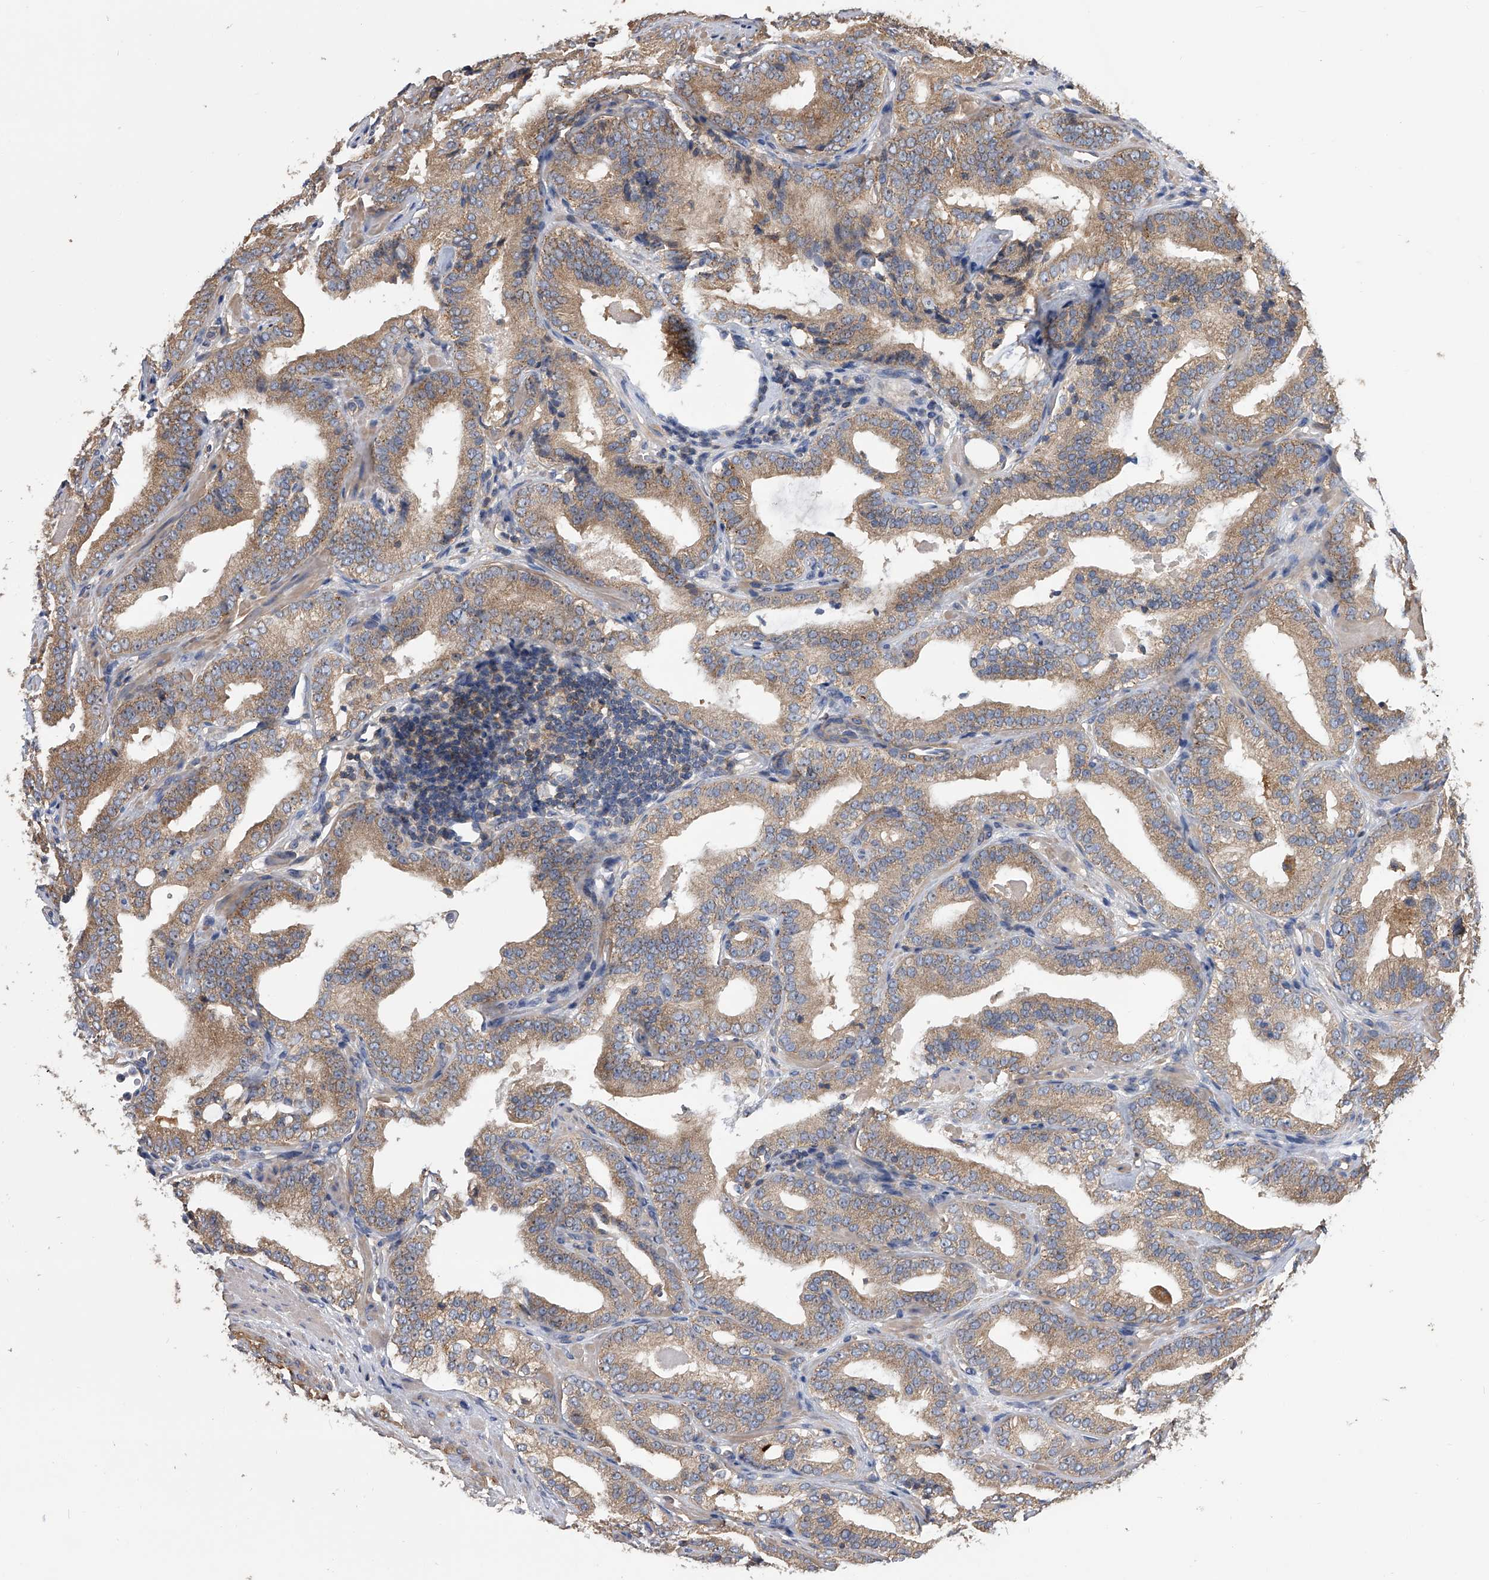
{"staining": {"intensity": "moderate", "quantity": ">75%", "location": "cytoplasmic/membranous"}, "tissue": "prostate cancer", "cell_type": "Tumor cells", "image_type": "cancer", "snomed": [{"axis": "morphology", "description": "Adenocarcinoma, High grade"}, {"axis": "topography", "description": "Prostate"}], "caption": "Adenocarcinoma (high-grade) (prostate) was stained to show a protein in brown. There is medium levels of moderate cytoplasmic/membranous positivity in about >75% of tumor cells.", "gene": "CUL7", "patient": {"sex": "male", "age": 57}}